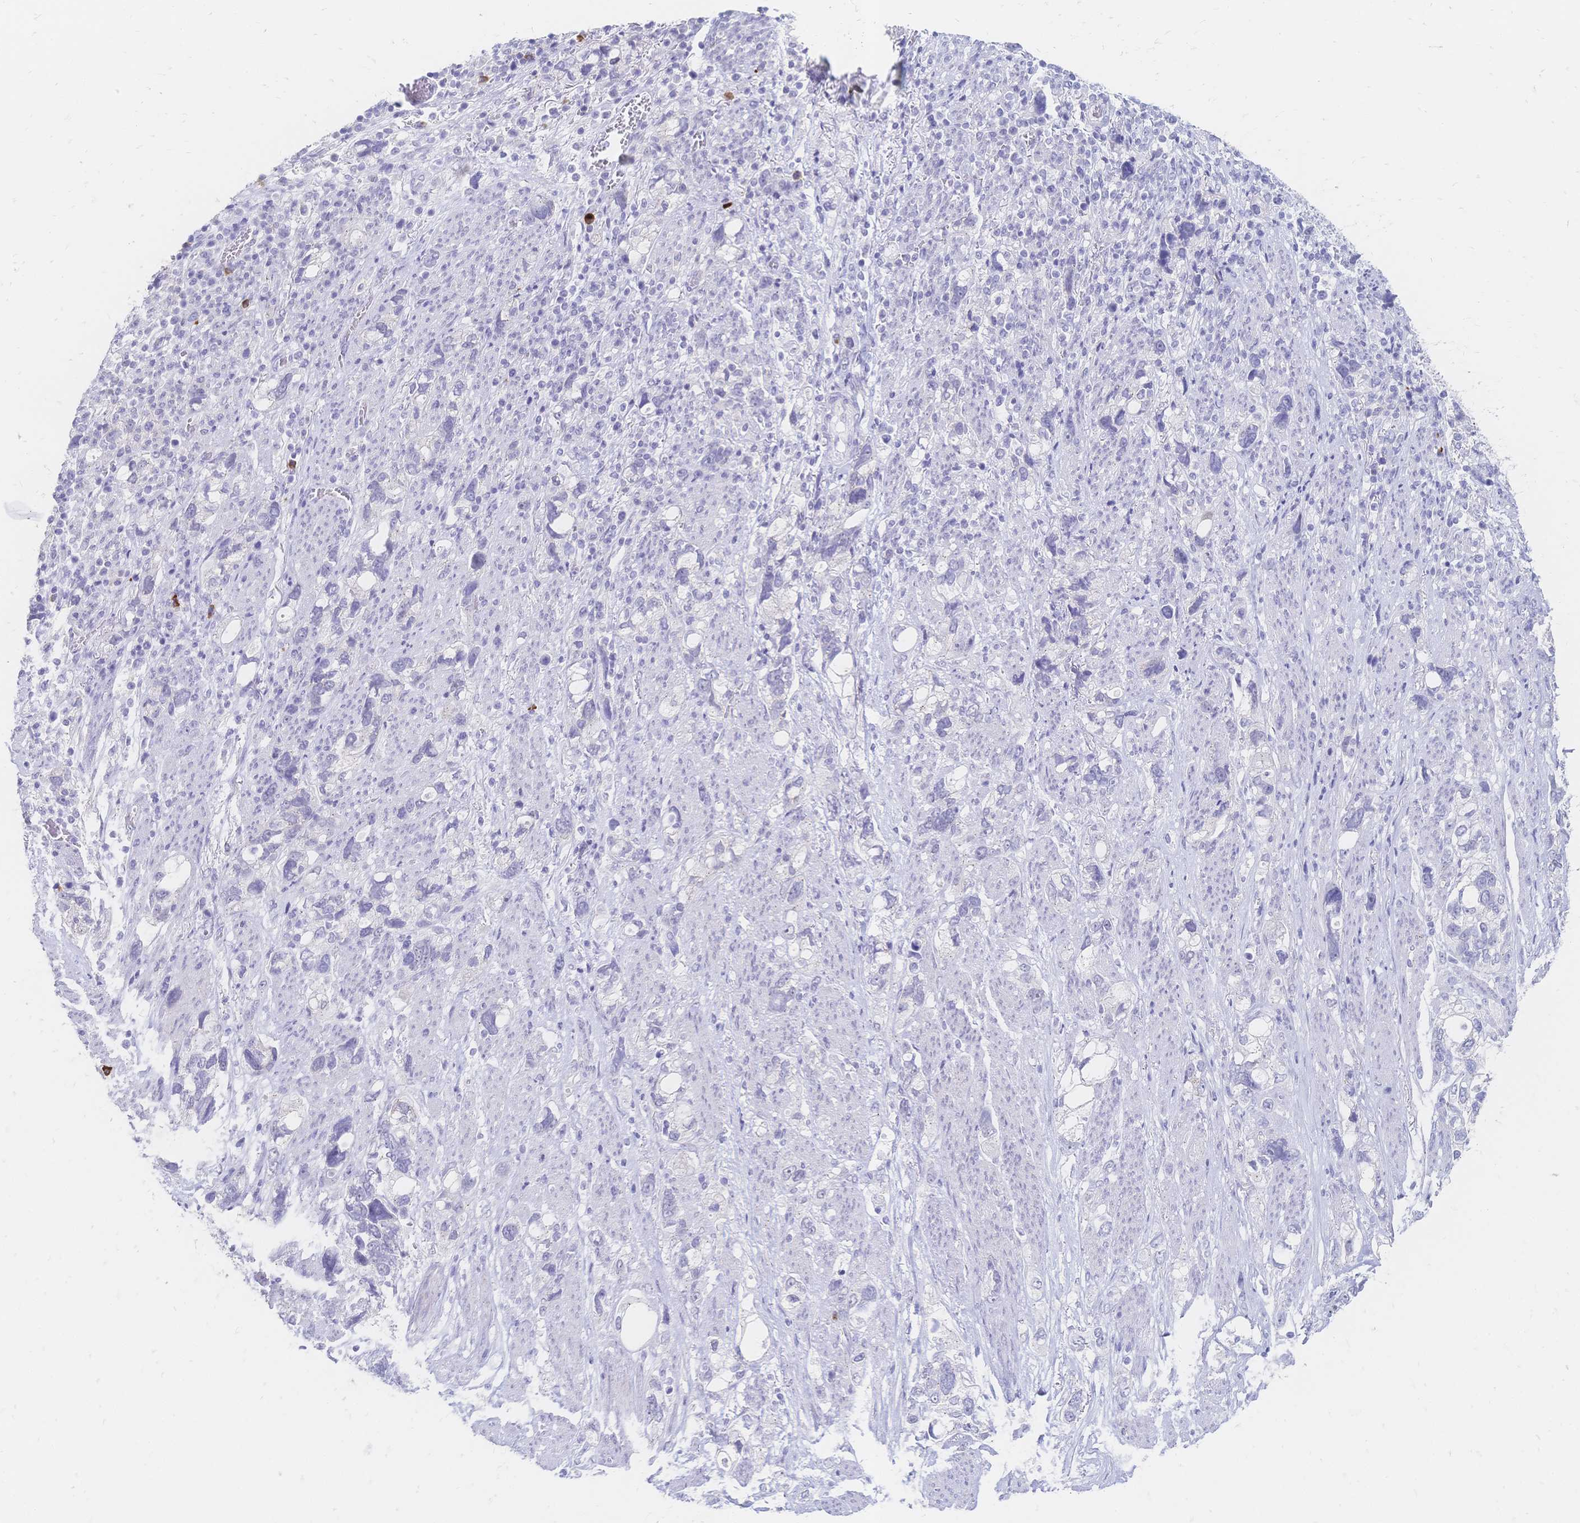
{"staining": {"intensity": "negative", "quantity": "none", "location": "none"}, "tissue": "stomach cancer", "cell_type": "Tumor cells", "image_type": "cancer", "snomed": [{"axis": "morphology", "description": "Adenocarcinoma, NOS"}, {"axis": "topography", "description": "Stomach, upper"}], "caption": "Tumor cells are negative for brown protein staining in stomach cancer.", "gene": "PSORS1C2", "patient": {"sex": "female", "age": 81}}